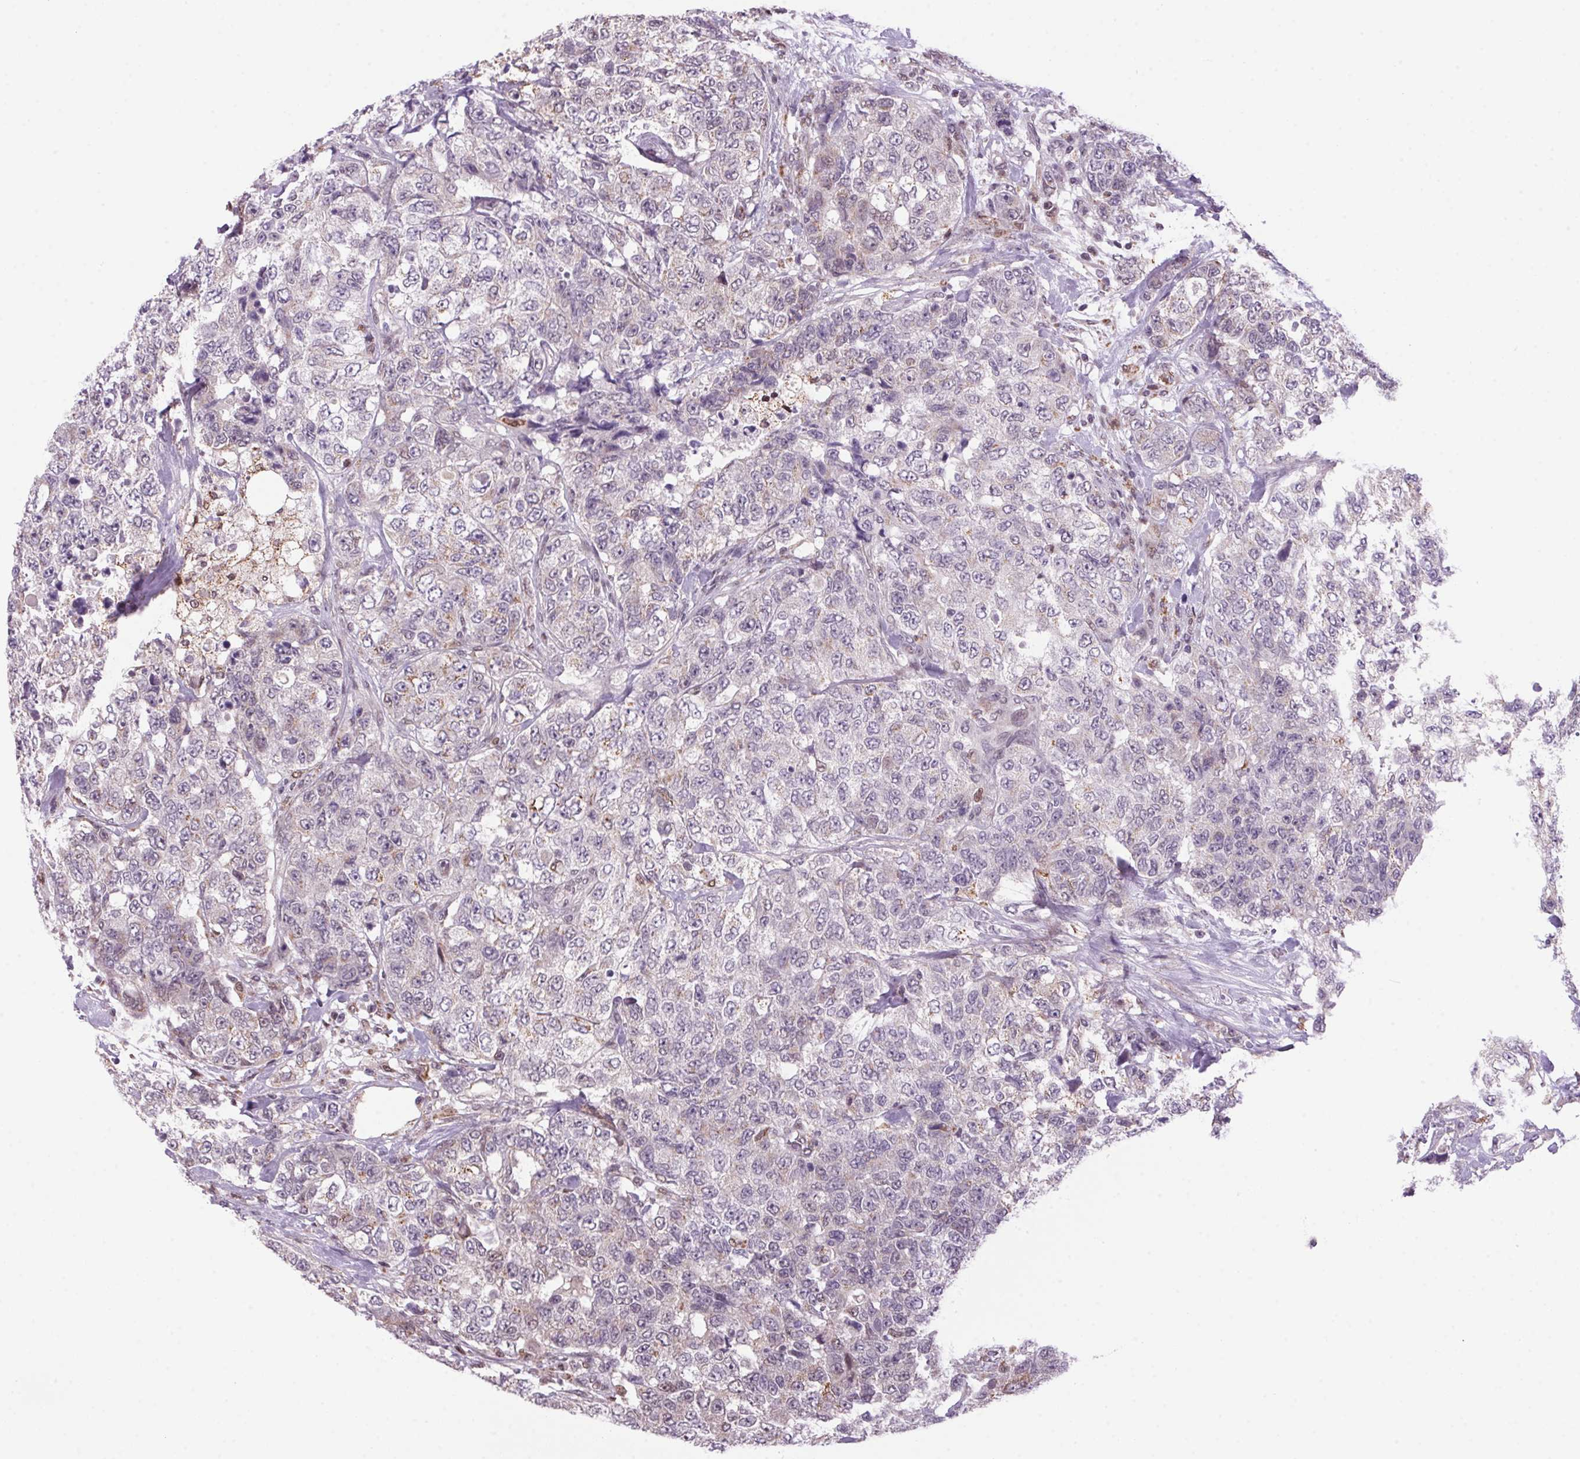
{"staining": {"intensity": "weak", "quantity": "<25%", "location": "cytoplasmic/membranous"}, "tissue": "urothelial cancer", "cell_type": "Tumor cells", "image_type": "cancer", "snomed": [{"axis": "morphology", "description": "Urothelial carcinoma, High grade"}, {"axis": "topography", "description": "Urinary bladder"}], "caption": "Tumor cells are negative for brown protein staining in urothelial carcinoma (high-grade). The staining was performed using DAB (3,3'-diaminobenzidine) to visualize the protein expression in brown, while the nuclei were stained in blue with hematoxylin (Magnification: 20x).", "gene": "AKR1E2", "patient": {"sex": "female", "age": 78}}